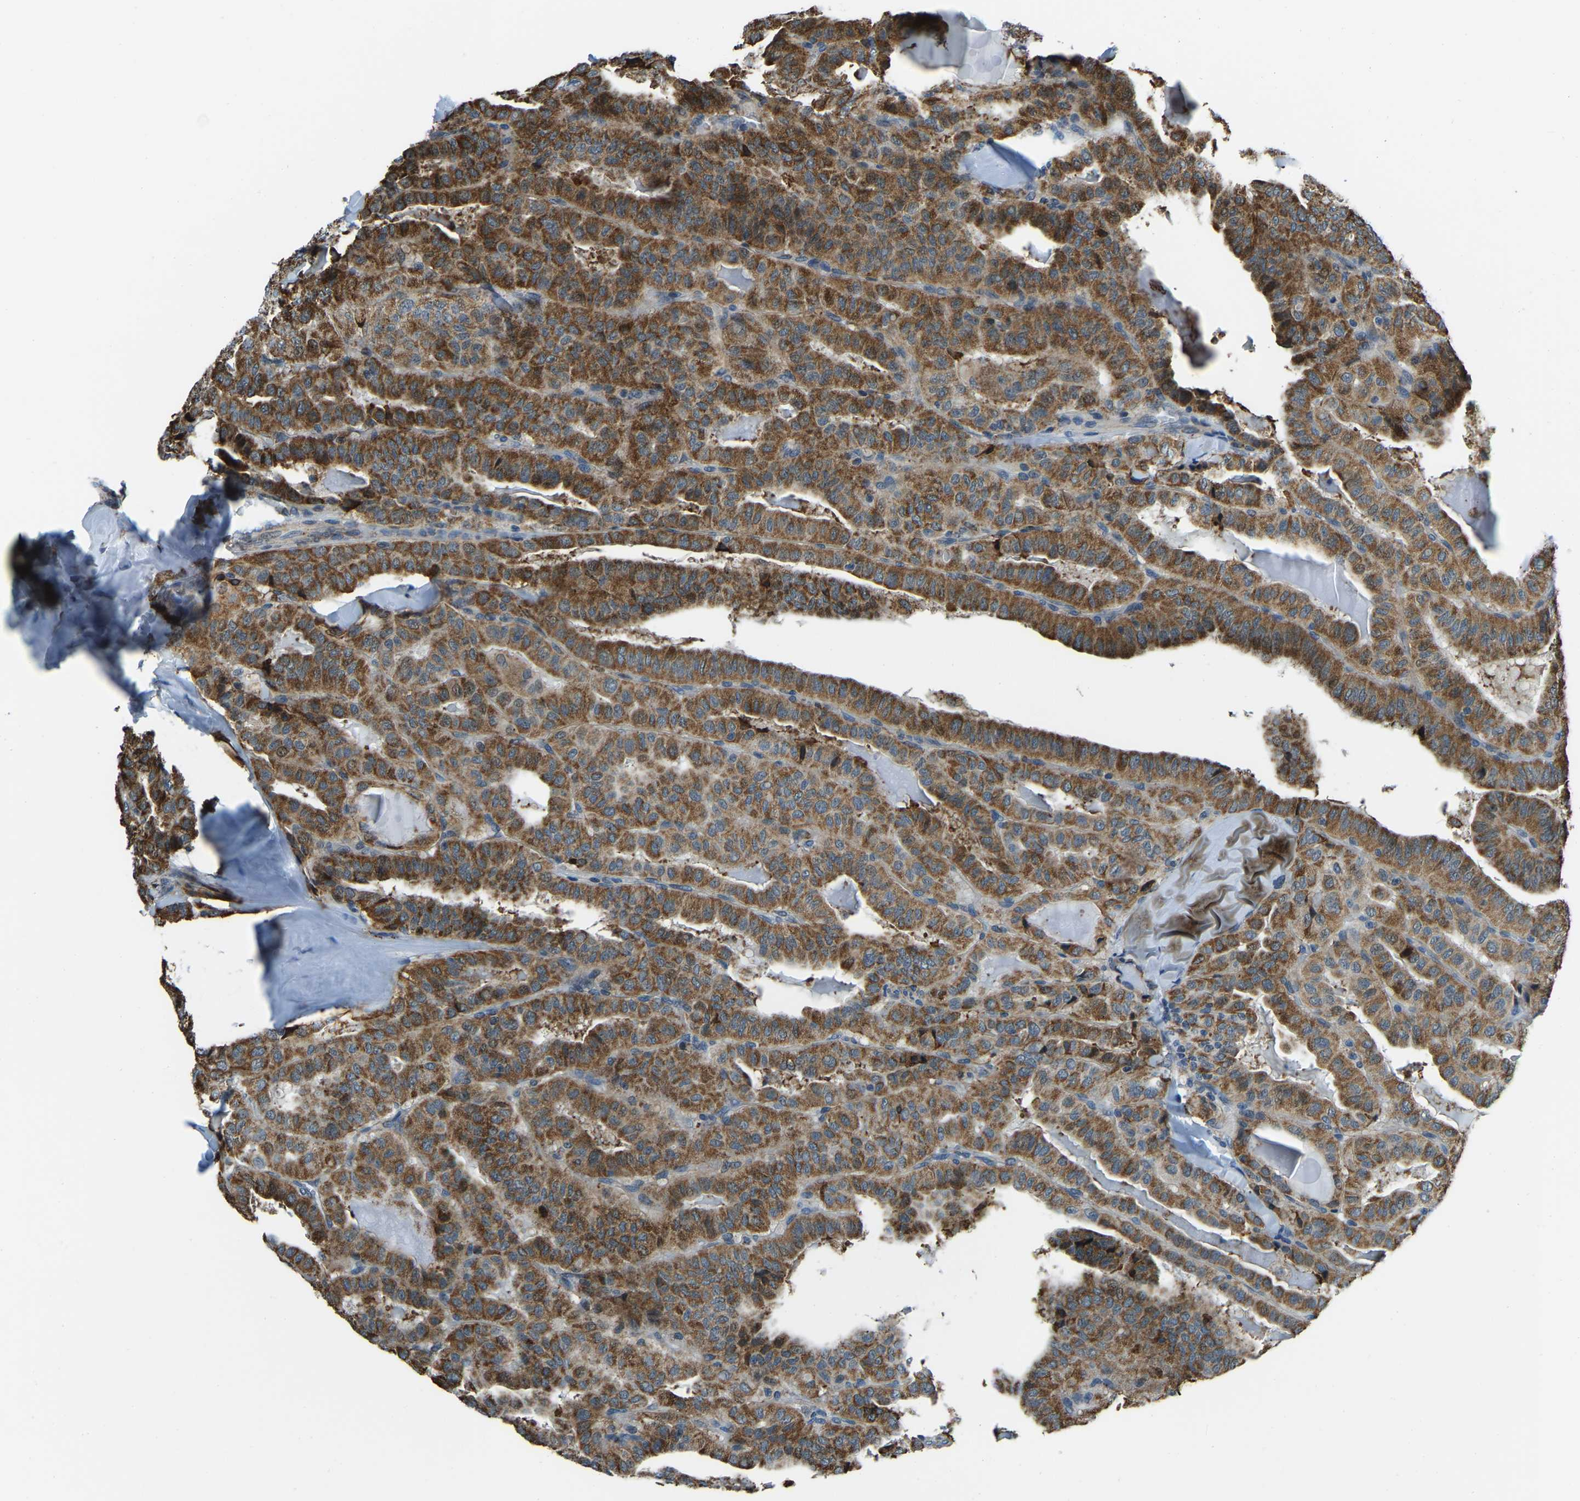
{"staining": {"intensity": "strong", "quantity": ">75%", "location": "cytoplasmic/membranous"}, "tissue": "thyroid cancer", "cell_type": "Tumor cells", "image_type": "cancer", "snomed": [{"axis": "morphology", "description": "Papillary adenocarcinoma, NOS"}, {"axis": "topography", "description": "Thyroid gland"}], "caption": "Immunohistochemical staining of papillary adenocarcinoma (thyroid) shows strong cytoplasmic/membranous protein expression in approximately >75% of tumor cells. The protein of interest is stained brown, and the nuclei are stained in blue (DAB IHC with brightfield microscopy, high magnification).", "gene": "RBM33", "patient": {"sex": "male", "age": 77}}